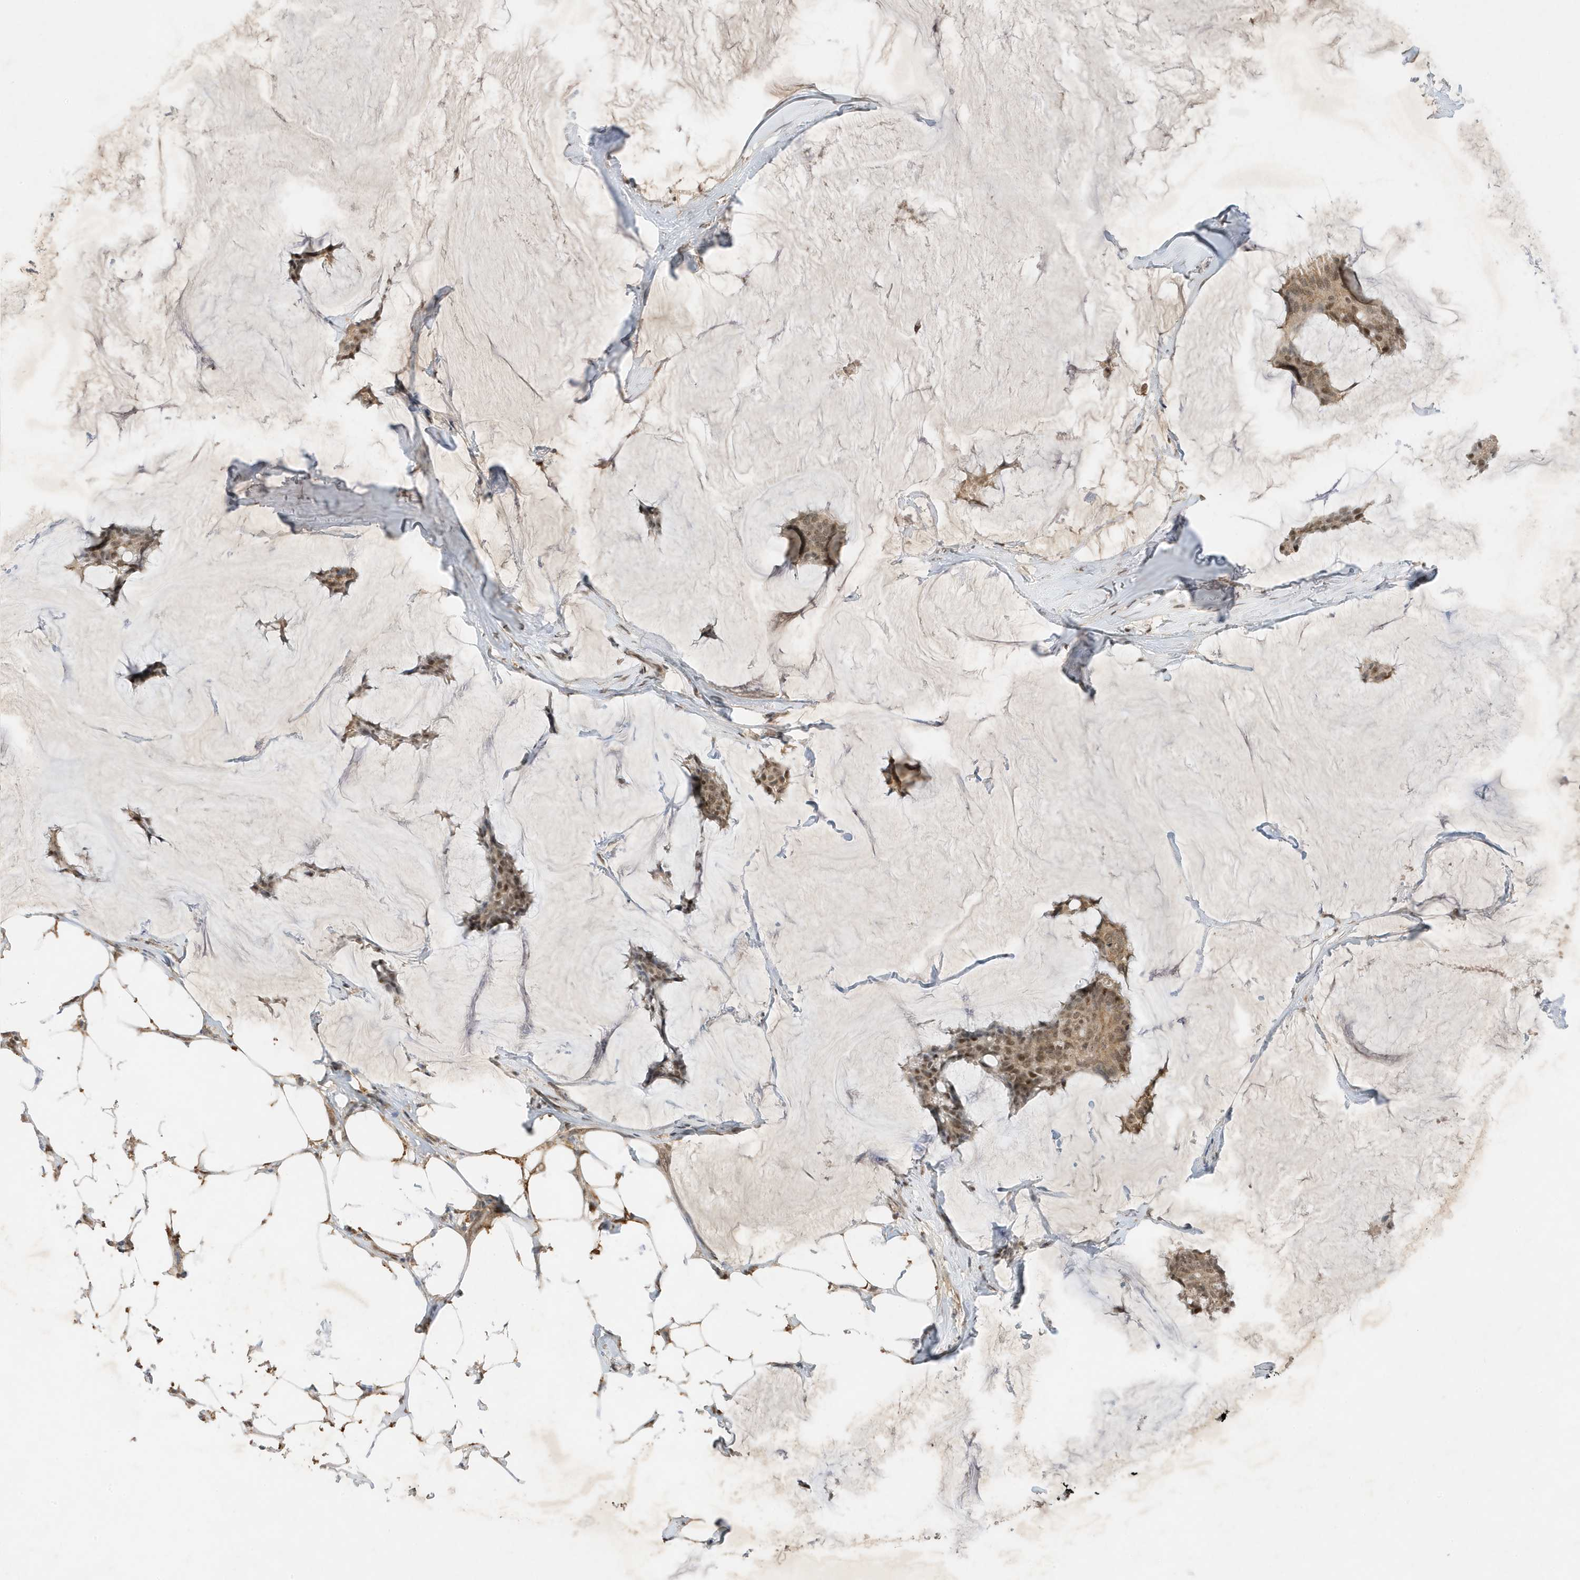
{"staining": {"intensity": "moderate", "quantity": ">75%", "location": "nuclear"}, "tissue": "breast cancer", "cell_type": "Tumor cells", "image_type": "cancer", "snomed": [{"axis": "morphology", "description": "Duct carcinoma"}, {"axis": "topography", "description": "Breast"}], "caption": "A micrograph of human breast intraductal carcinoma stained for a protein displays moderate nuclear brown staining in tumor cells. (DAB (3,3'-diaminobenzidine) = brown stain, brightfield microscopy at high magnification).", "gene": "MAST3", "patient": {"sex": "female", "age": 93}}